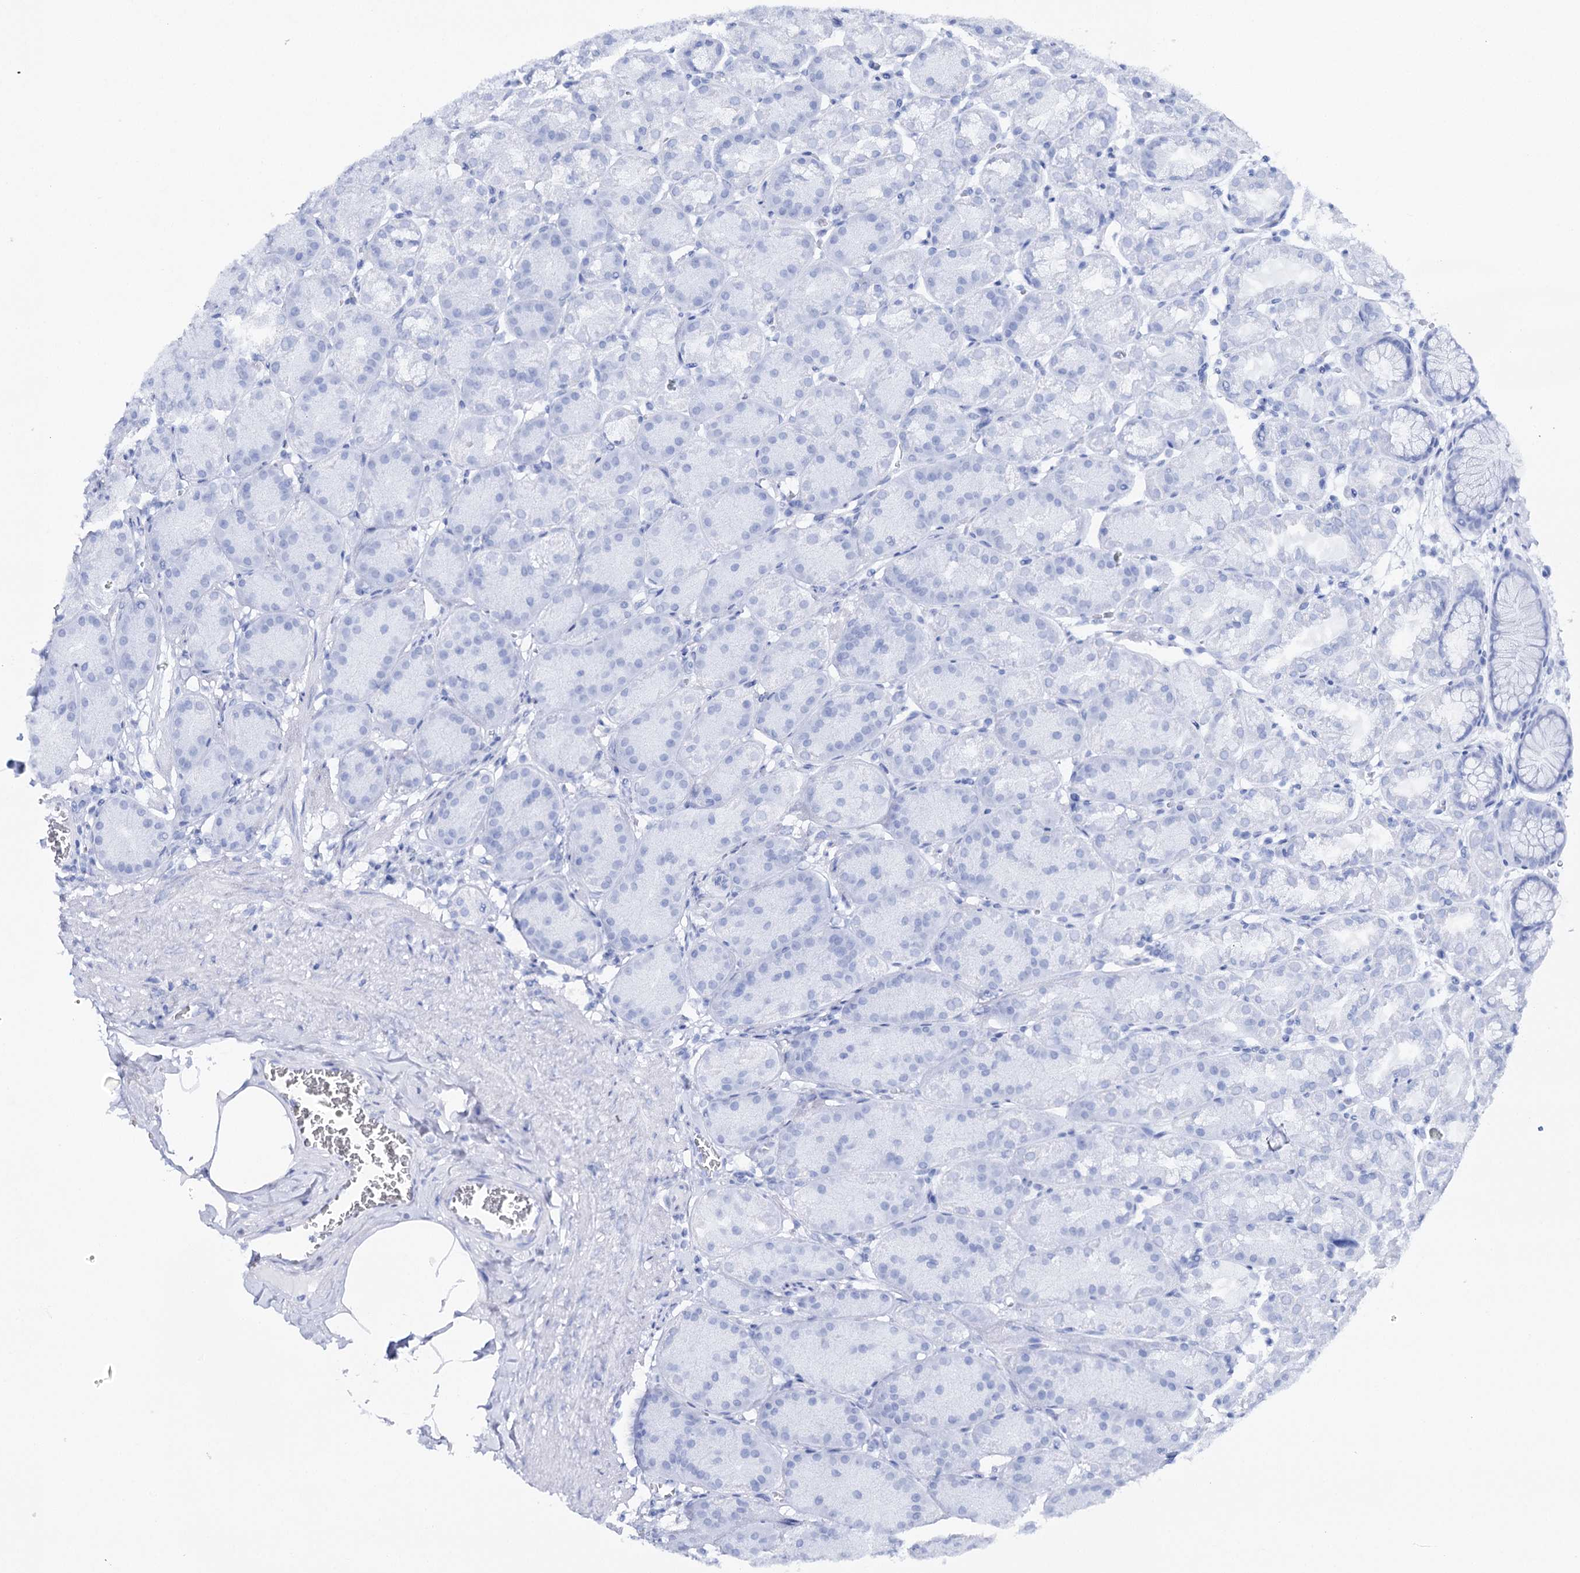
{"staining": {"intensity": "negative", "quantity": "none", "location": "none"}, "tissue": "stomach", "cell_type": "Glandular cells", "image_type": "normal", "snomed": [{"axis": "morphology", "description": "Normal tissue, NOS"}, {"axis": "topography", "description": "Stomach"}], "caption": "This histopathology image is of benign stomach stained with immunohistochemistry (IHC) to label a protein in brown with the nuclei are counter-stained blue. There is no positivity in glandular cells.", "gene": "CSN3", "patient": {"sex": "male", "age": 42}}